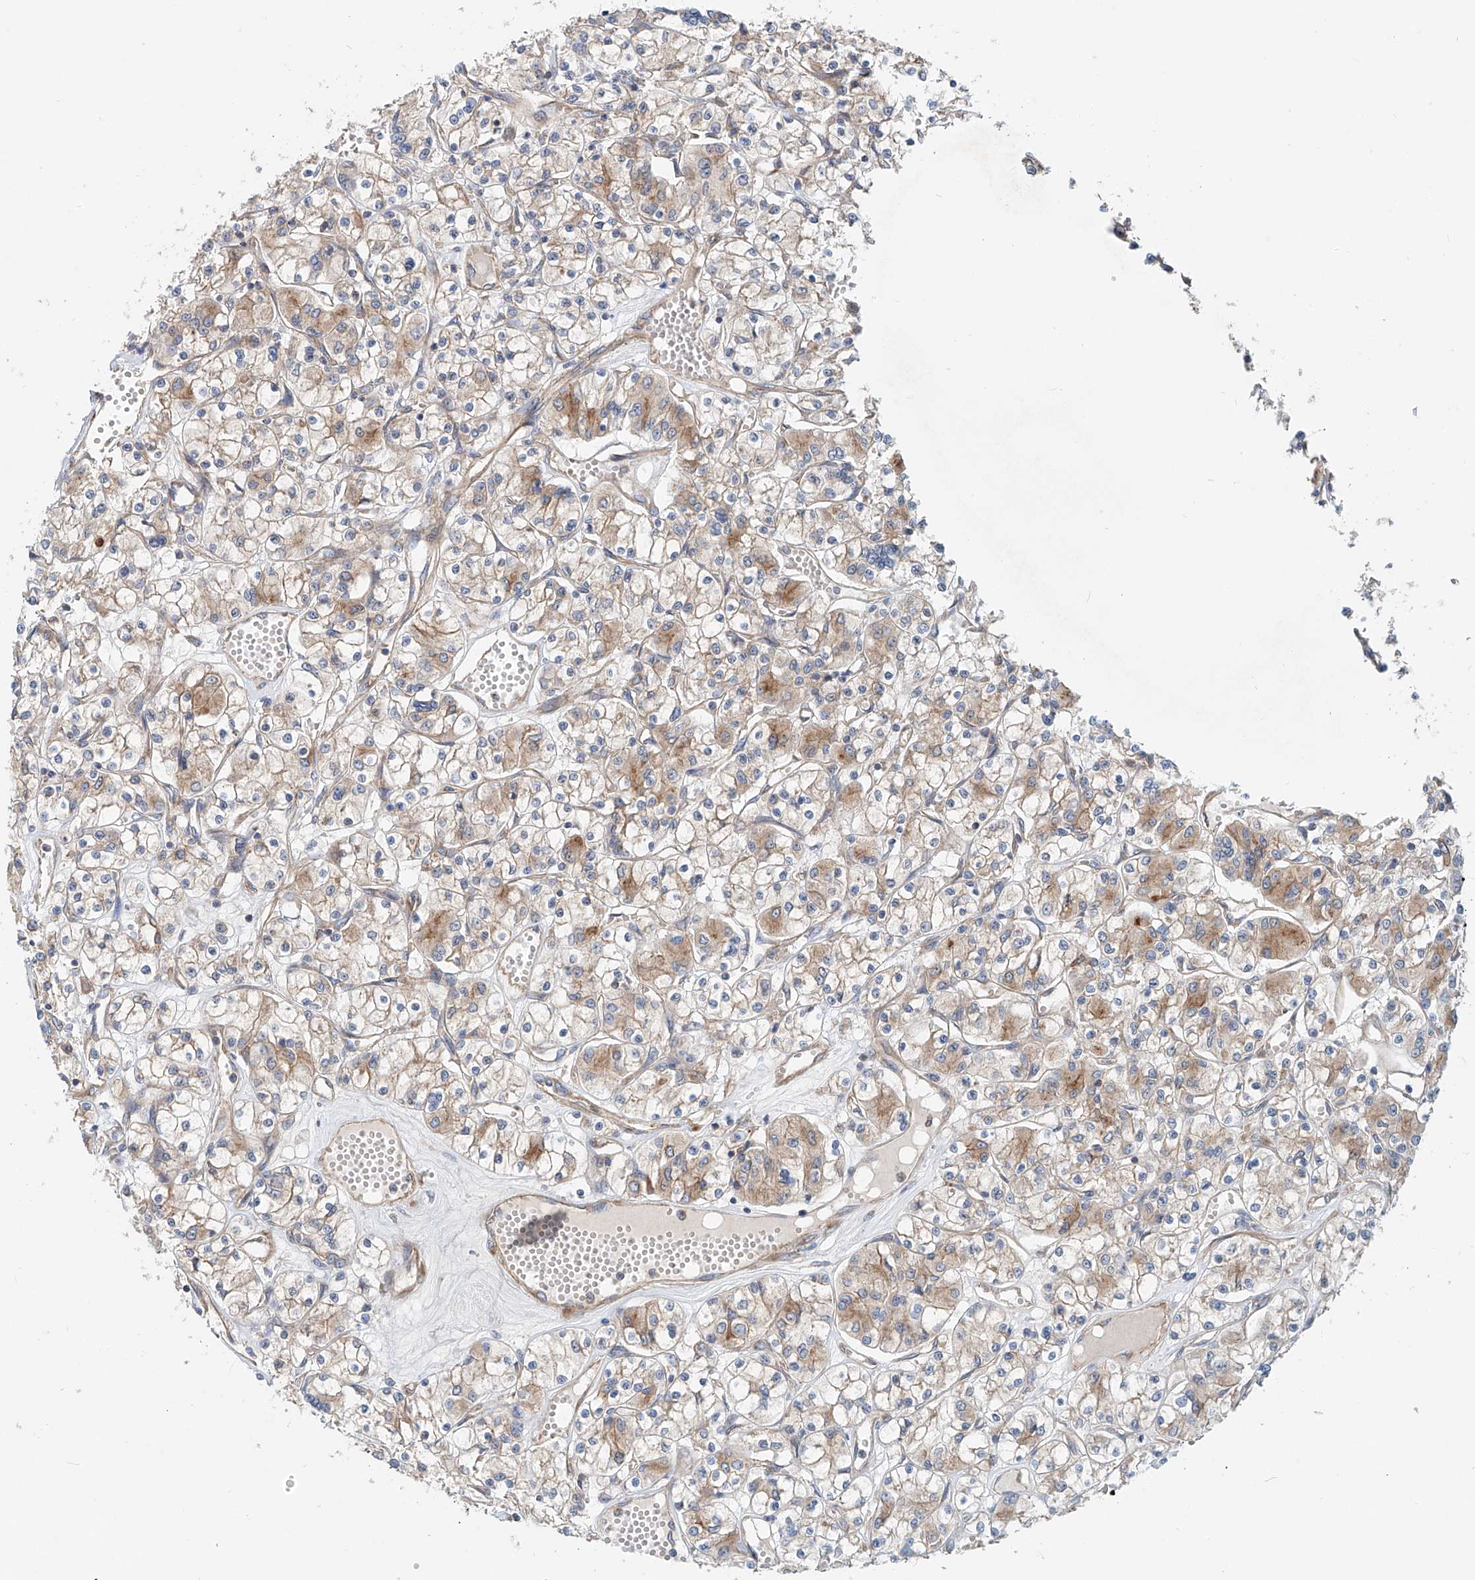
{"staining": {"intensity": "moderate", "quantity": "25%-75%", "location": "cytoplasmic/membranous"}, "tissue": "renal cancer", "cell_type": "Tumor cells", "image_type": "cancer", "snomed": [{"axis": "morphology", "description": "Adenocarcinoma, NOS"}, {"axis": "topography", "description": "Kidney"}], "caption": "Renal cancer stained for a protein (brown) demonstrates moderate cytoplasmic/membranous positive staining in approximately 25%-75% of tumor cells.", "gene": "SNAP29", "patient": {"sex": "female", "age": 59}}